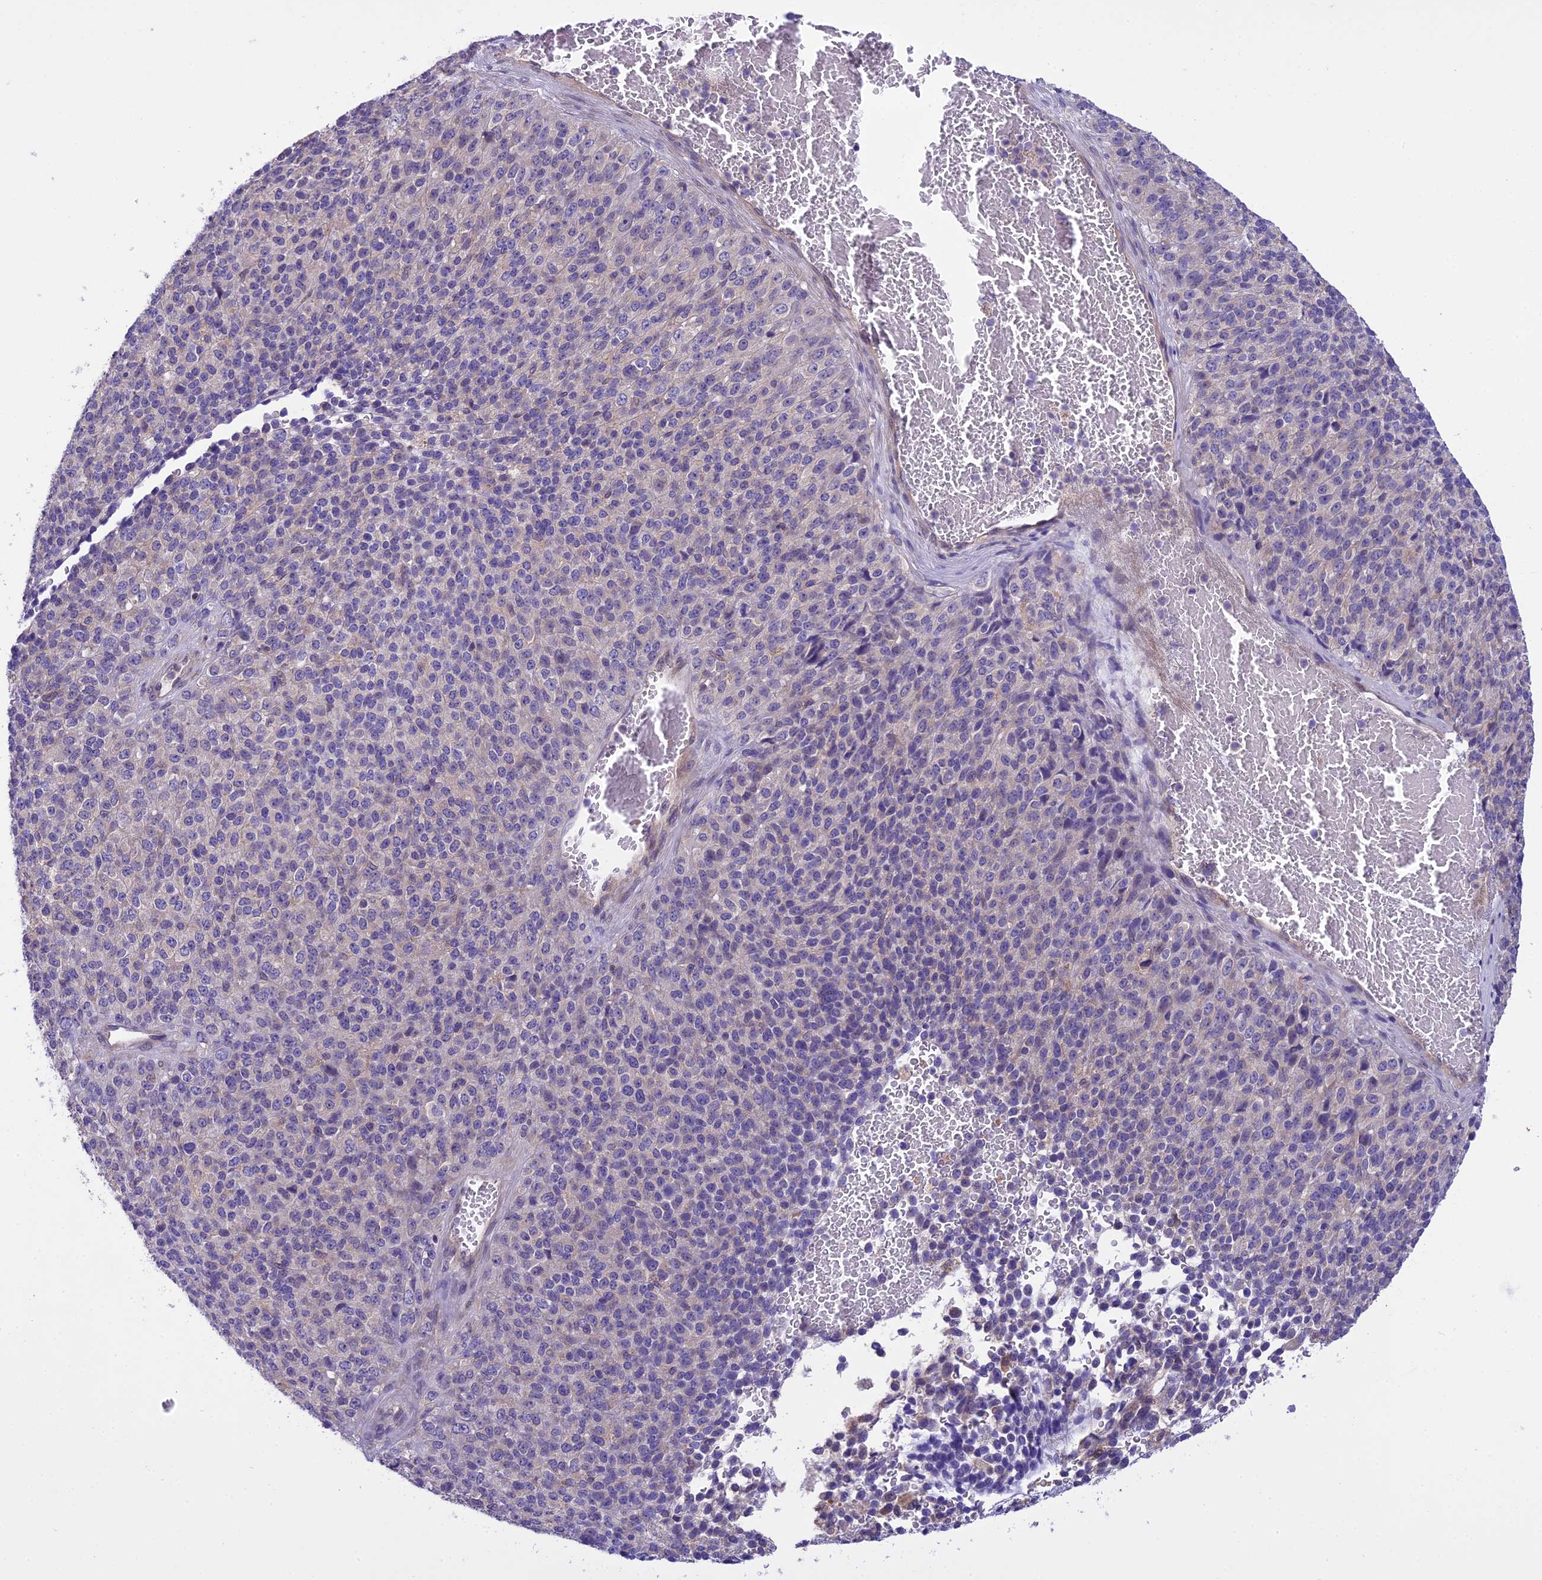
{"staining": {"intensity": "negative", "quantity": "none", "location": "none"}, "tissue": "melanoma", "cell_type": "Tumor cells", "image_type": "cancer", "snomed": [{"axis": "morphology", "description": "Malignant melanoma, Metastatic site"}, {"axis": "topography", "description": "Brain"}], "caption": "IHC micrograph of neoplastic tissue: human melanoma stained with DAB (3,3'-diaminobenzidine) shows no significant protein staining in tumor cells.", "gene": "BORCS6", "patient": {"sex": "female", "age": 56}}